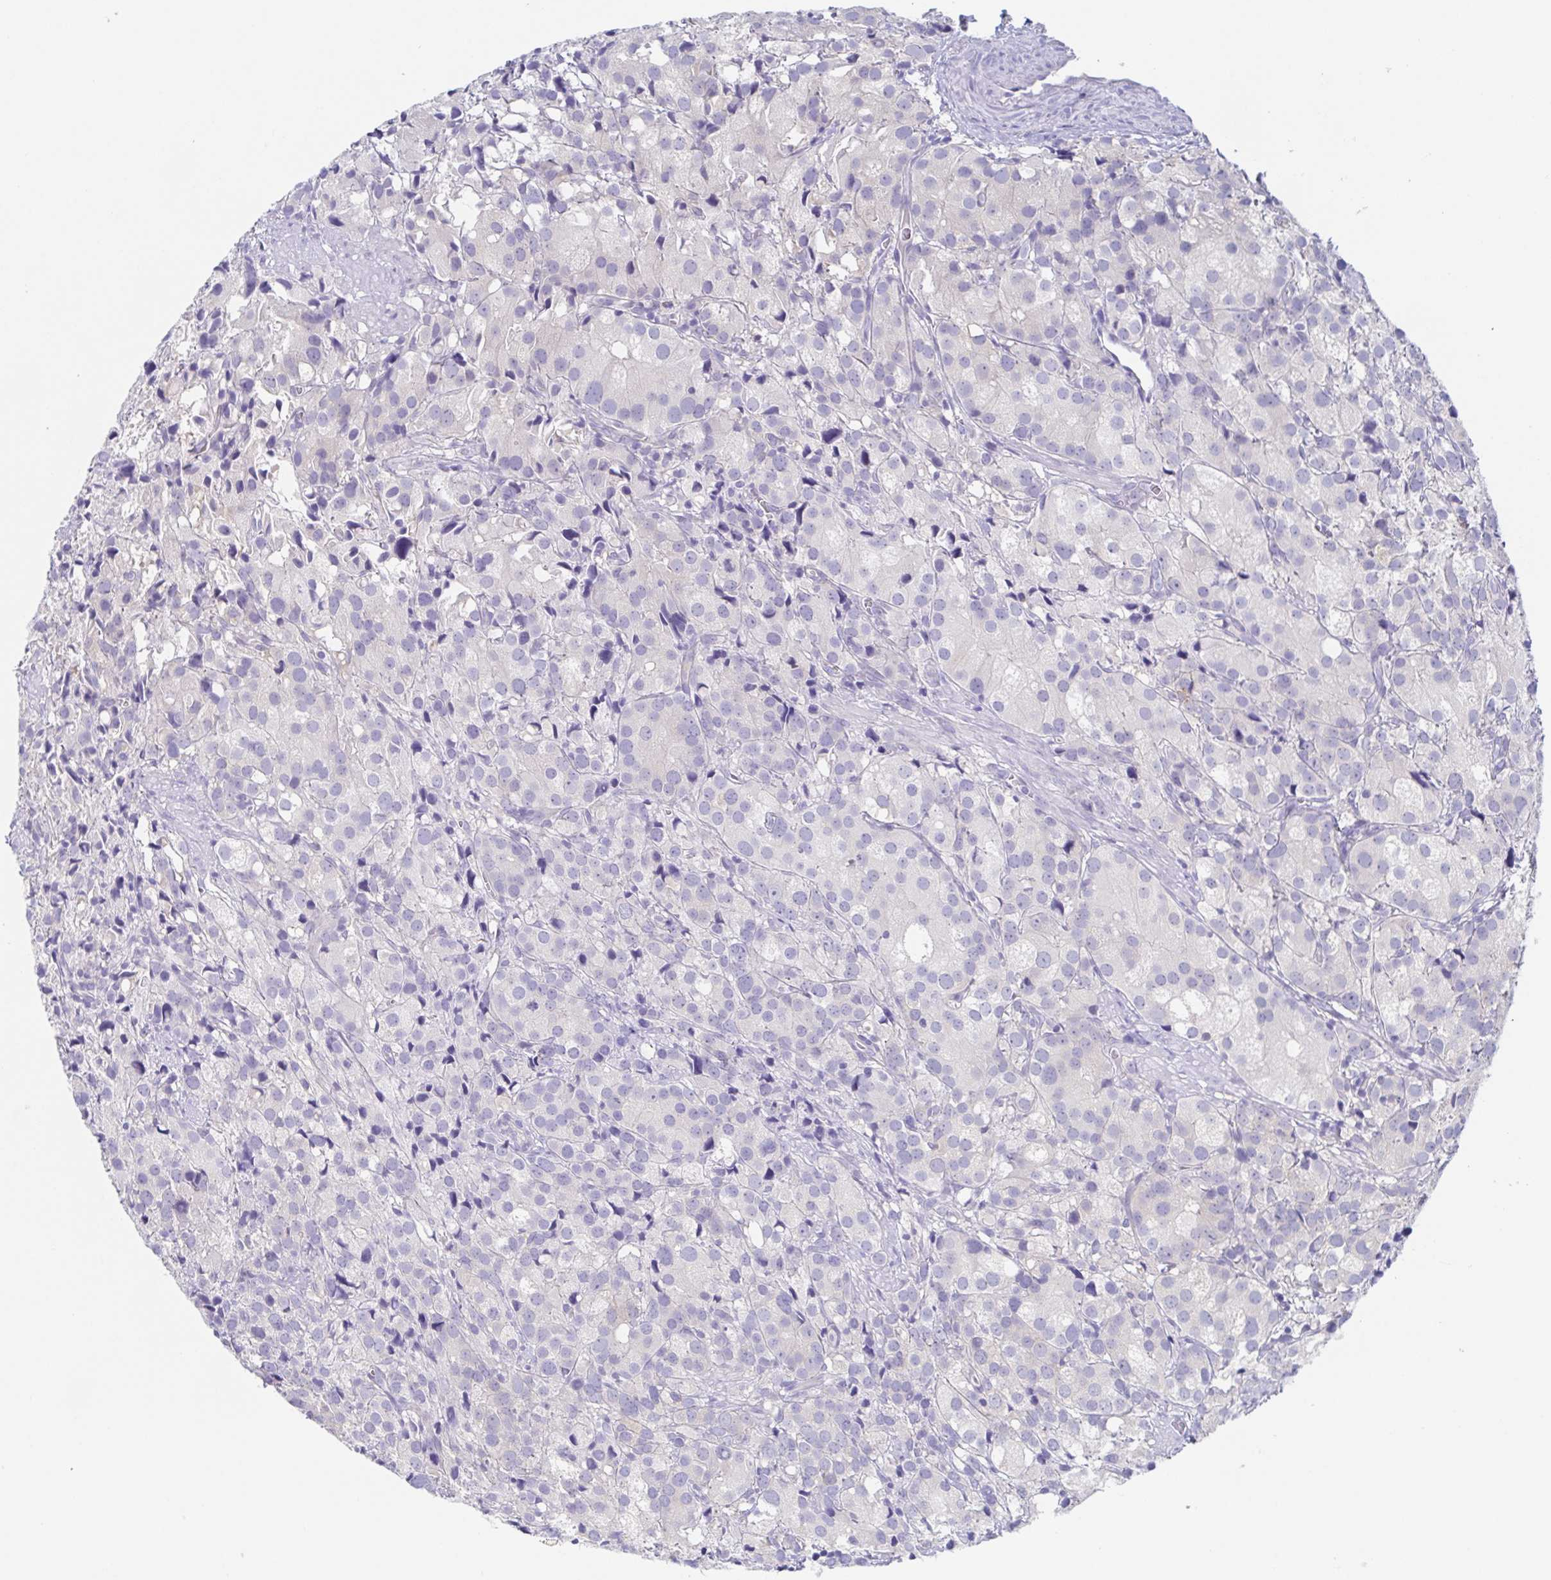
{"staining": {"intensity": "negative", "quantity": "none", "location": "none"}, "tissue": "prostate cancer", "cell_type": "Tumor cells", "image_type": "cancer", "snomed": [{"axis": "morphology", "description": "Adenocarcinoma, High grade"}, {"axis": "topography", "description": "Prostate"}], "caption": "This is an IHC image of human high-grade adenocarcinoma (prostate). There is no positivity in tumor cells.", "gene": "HTR2A", "patient": {"sex": "male", "age": 86}}